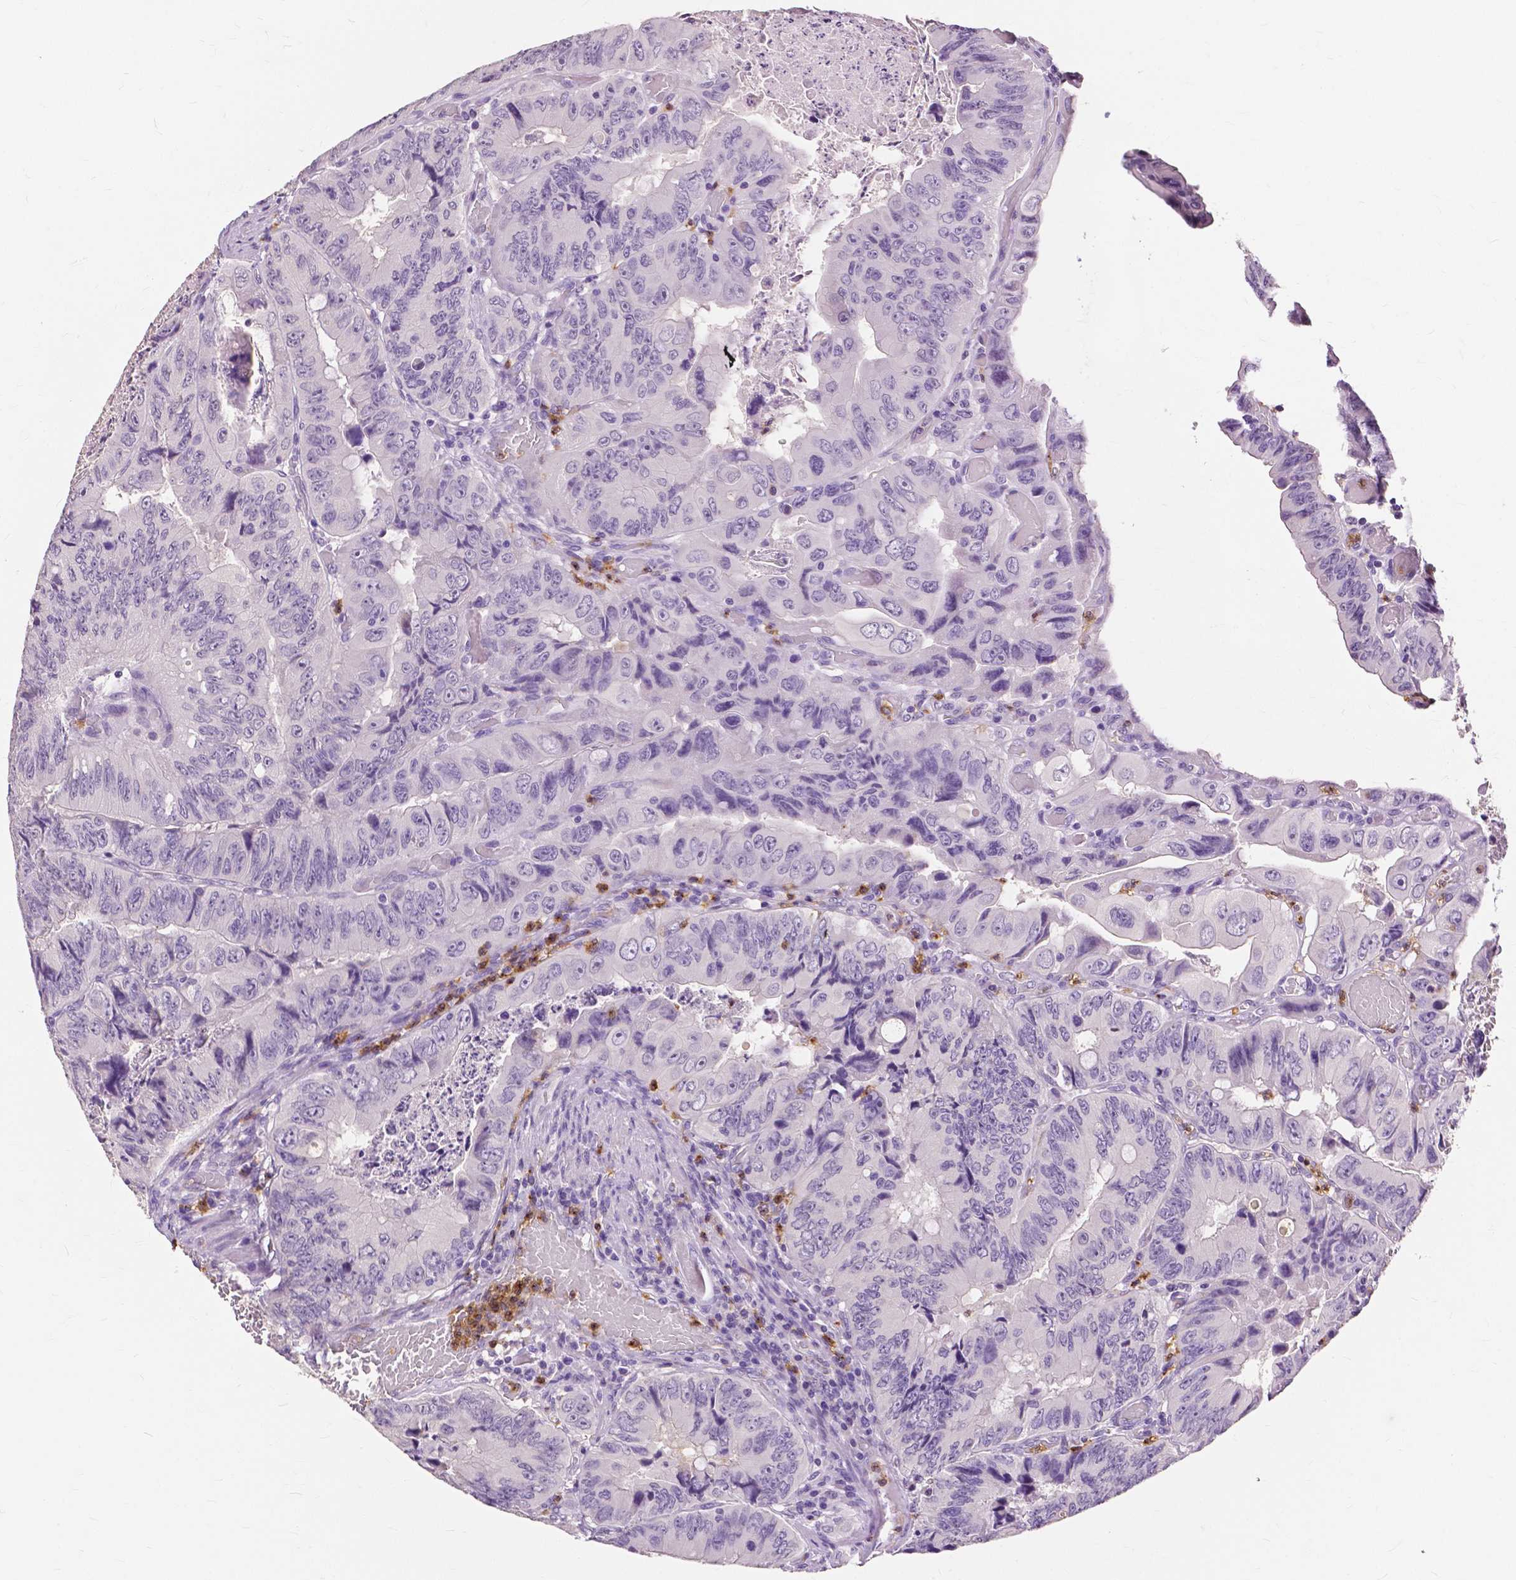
{"staining": {"intensity": "negative", "quantity": "none", "location": "none"}, "tissue": "colorectal cancer", "cell_type": "Tumor cells", "image_type": "cancer", "snomed": [{"axis": "morphology", "description": "Adenocarcinoma, NOS"}, {"axis": "topography", "description": "Colon"}], "caption": "IHC micrograph of adenocarcinoma (colorectal) stained for a protein (brown), which reveals no staining in tumor cells. (DAB (3,3'-diaminobenzidine) IHC with hematoxylin counter stain).", "gene": "CXCR2", "patient": {"sex": "female", "age": 84}}